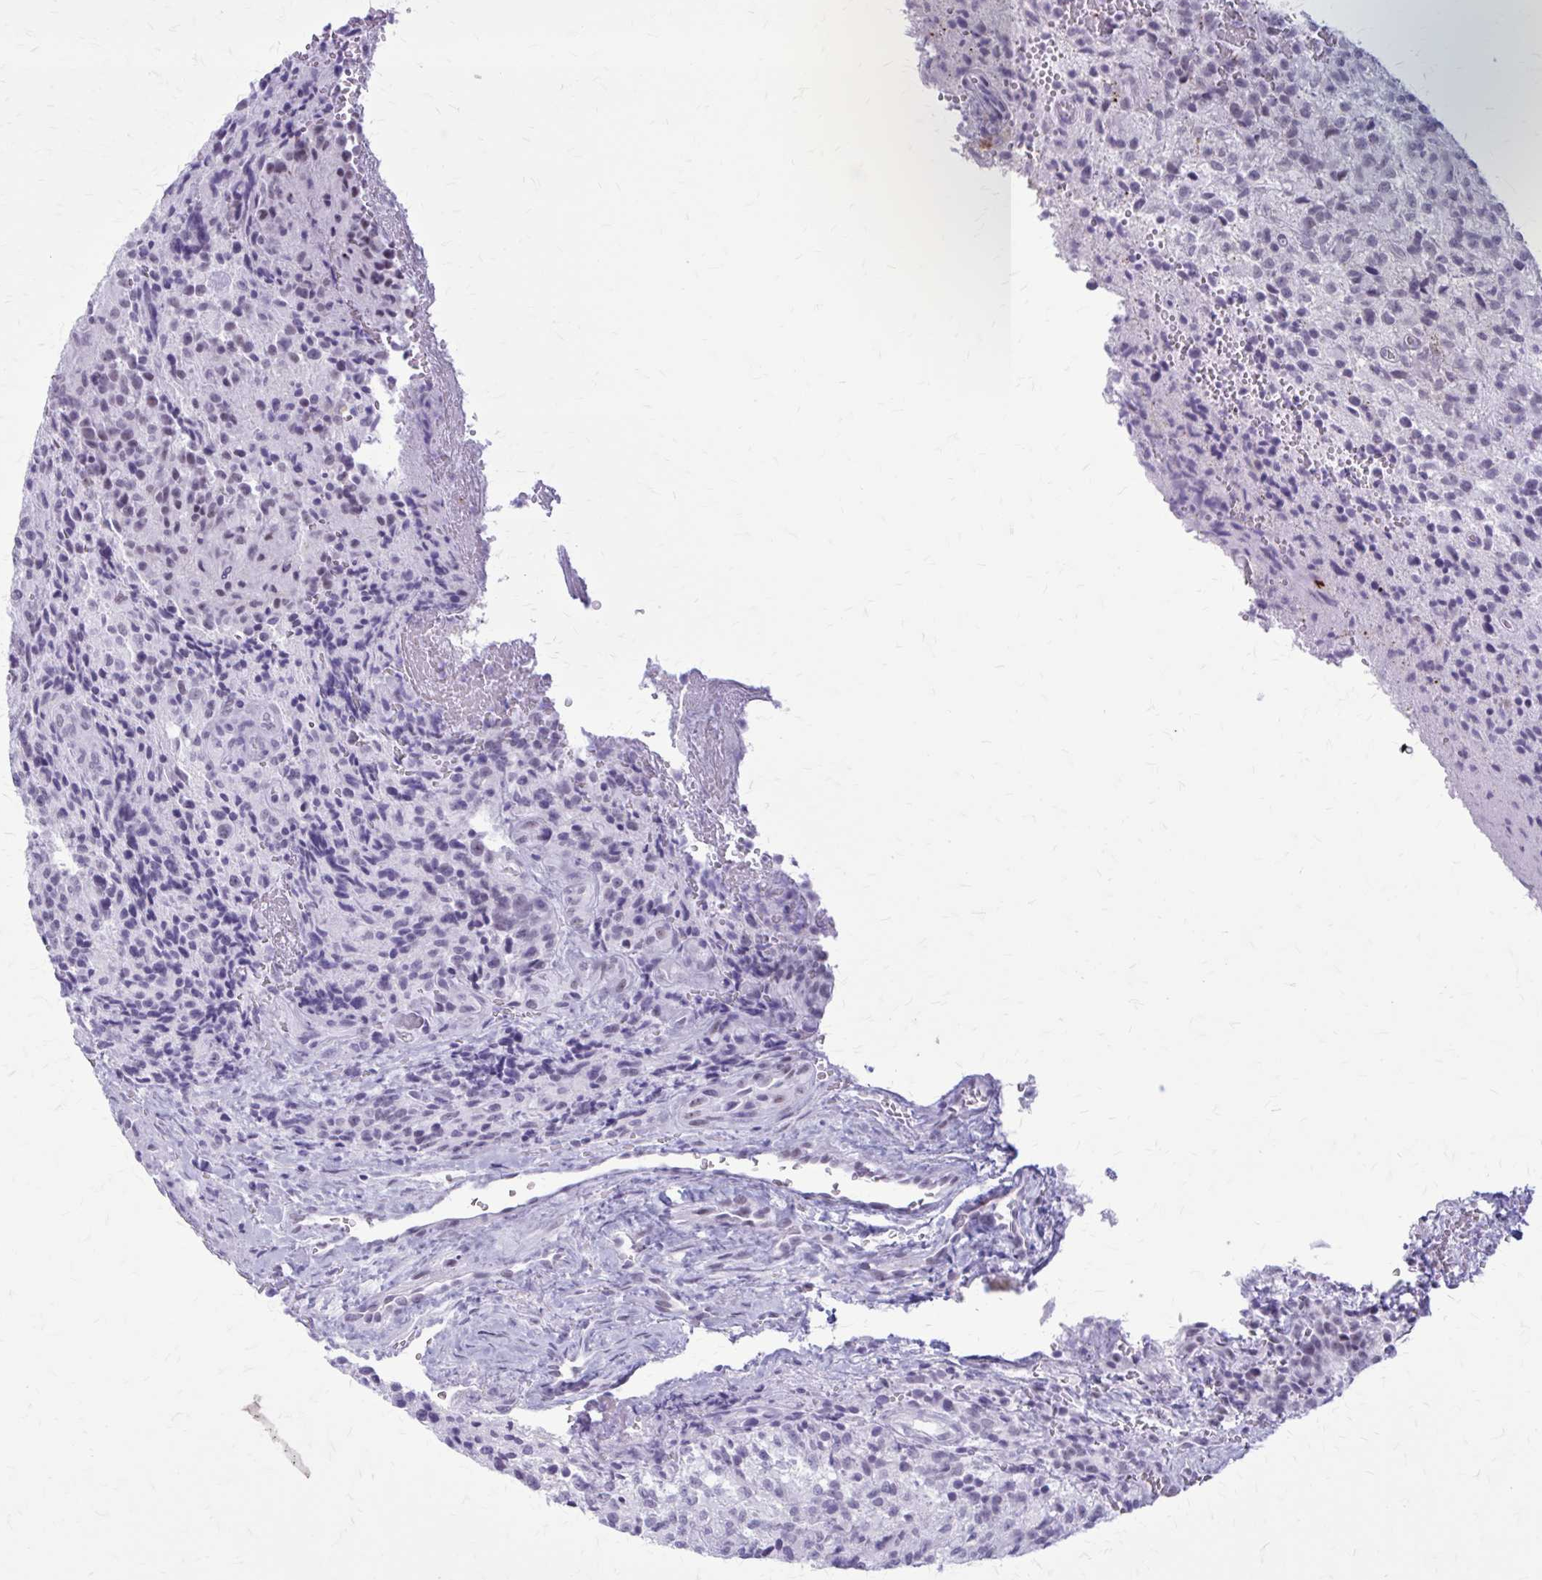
{"staining": {"intensity": "negative", "quantity": "none", "location": "none"}, "tissue": "glioma", "cell_type": "Tumor cells", "image_type": "cancer", "snomed": [{"axis": "morphology", "description": "Normal tissue, NOS"}, {"axis": "morphology", "description": "Glioma, malignant, High grade"}, {"axis": "topography", "description": "Cerebral cortex"}], "caption": "Immunohistochemistry image of neoplastic tissue: human high-grade glioma (malignant) stained with DAB (3,3'-diaminobenzidine) displays no significant protein staining in tumor cells.", "gene": "GAD1", "patient": {"sex": "male", "age": 56}}